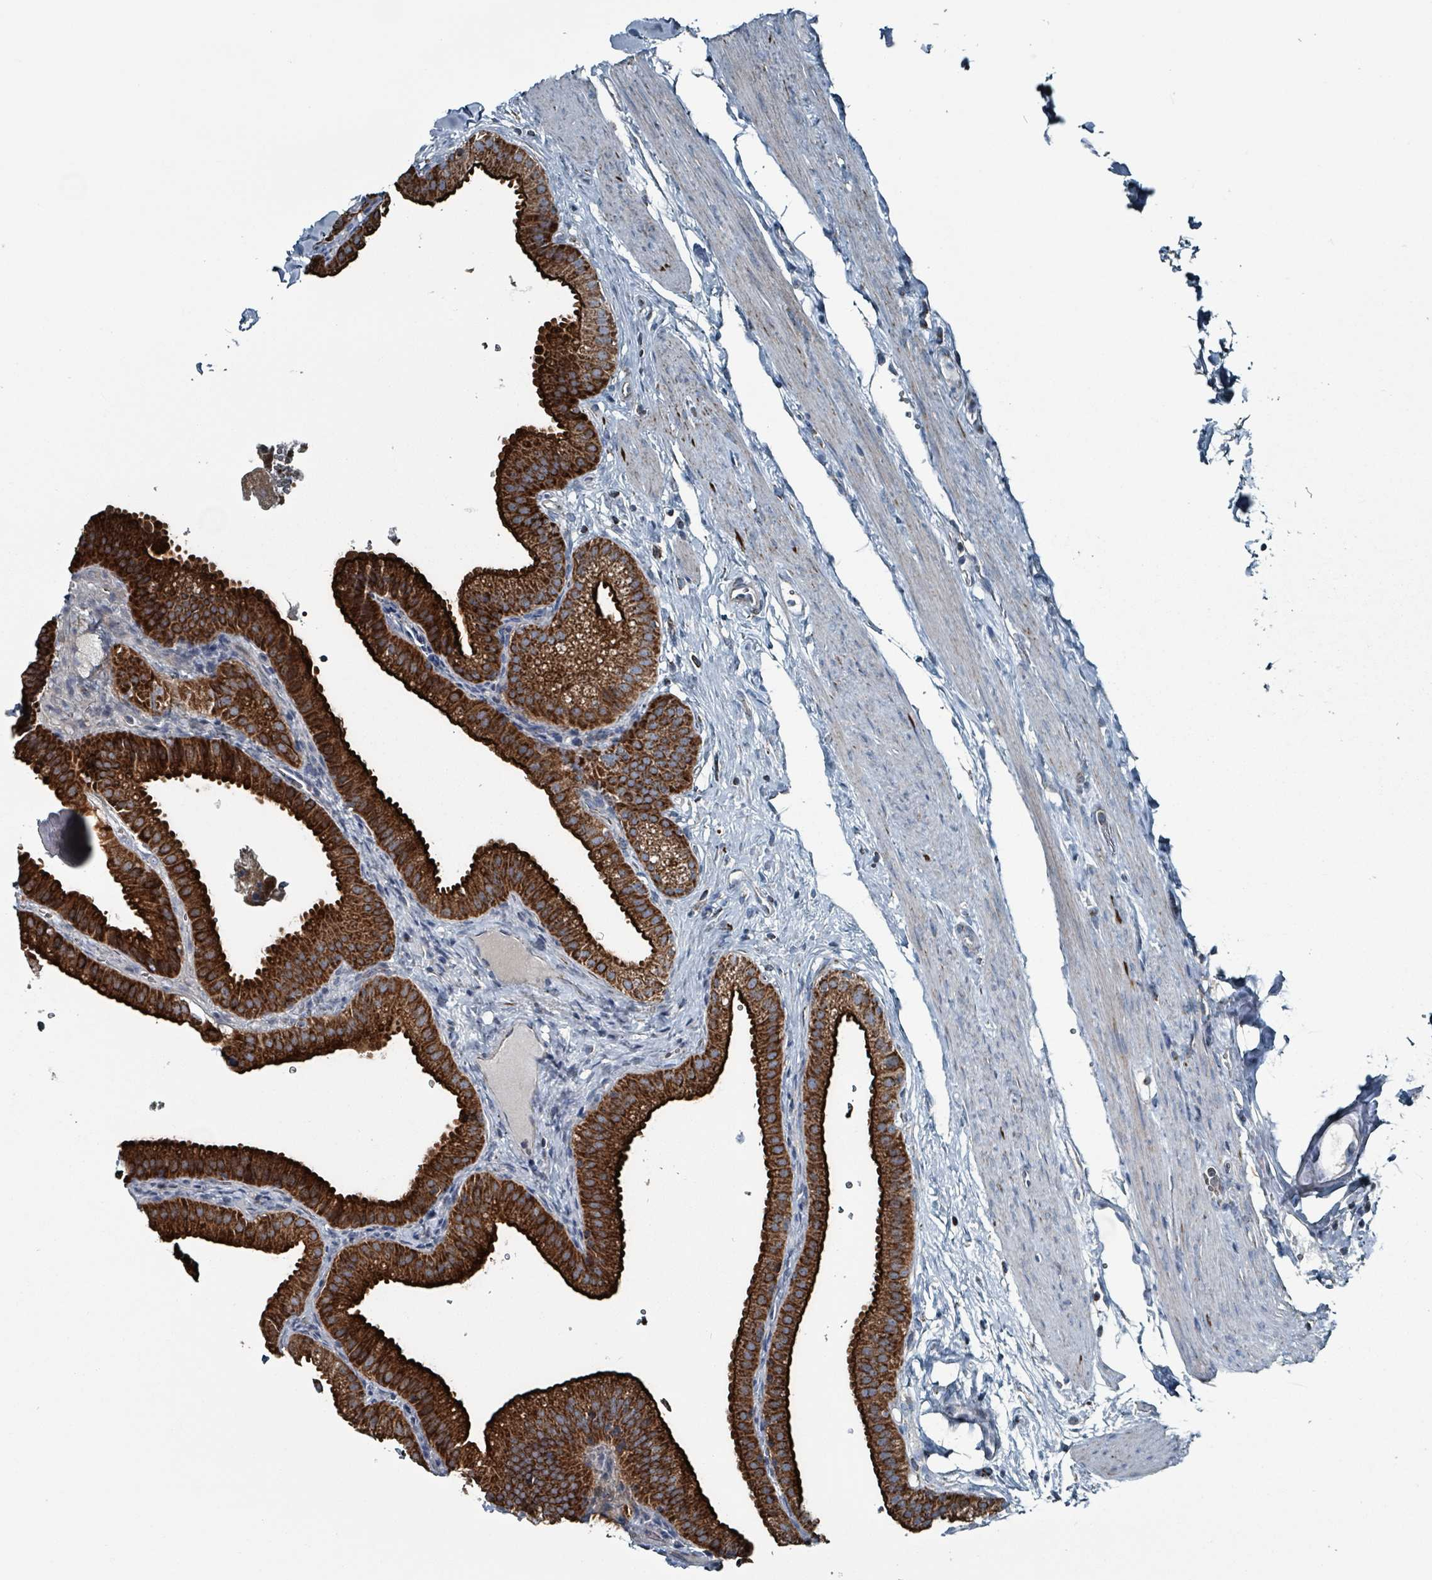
{"staining": {"intensity": "strong", "quantity": ">75%", "location": "cytoplasmic/membranous"}, "tissue": "gallbladder", "cell_type": "Glandular cells", "image_type": "normal", "snomed": [{"axis": "morphology", "description": "Normal tissue, NOS"}, {"axis": "topography", "description": "Gallbladder"}], "caption": "IHC histopathology image of unremarkable human gallbladder stained for a protein (brown), which exhibits high levels of strong cytoplasmic/membranous positivity in approximately >75% of glandular cells.", "gene": "ABHD18", "patient": {"sex": "female", "age": 61}}